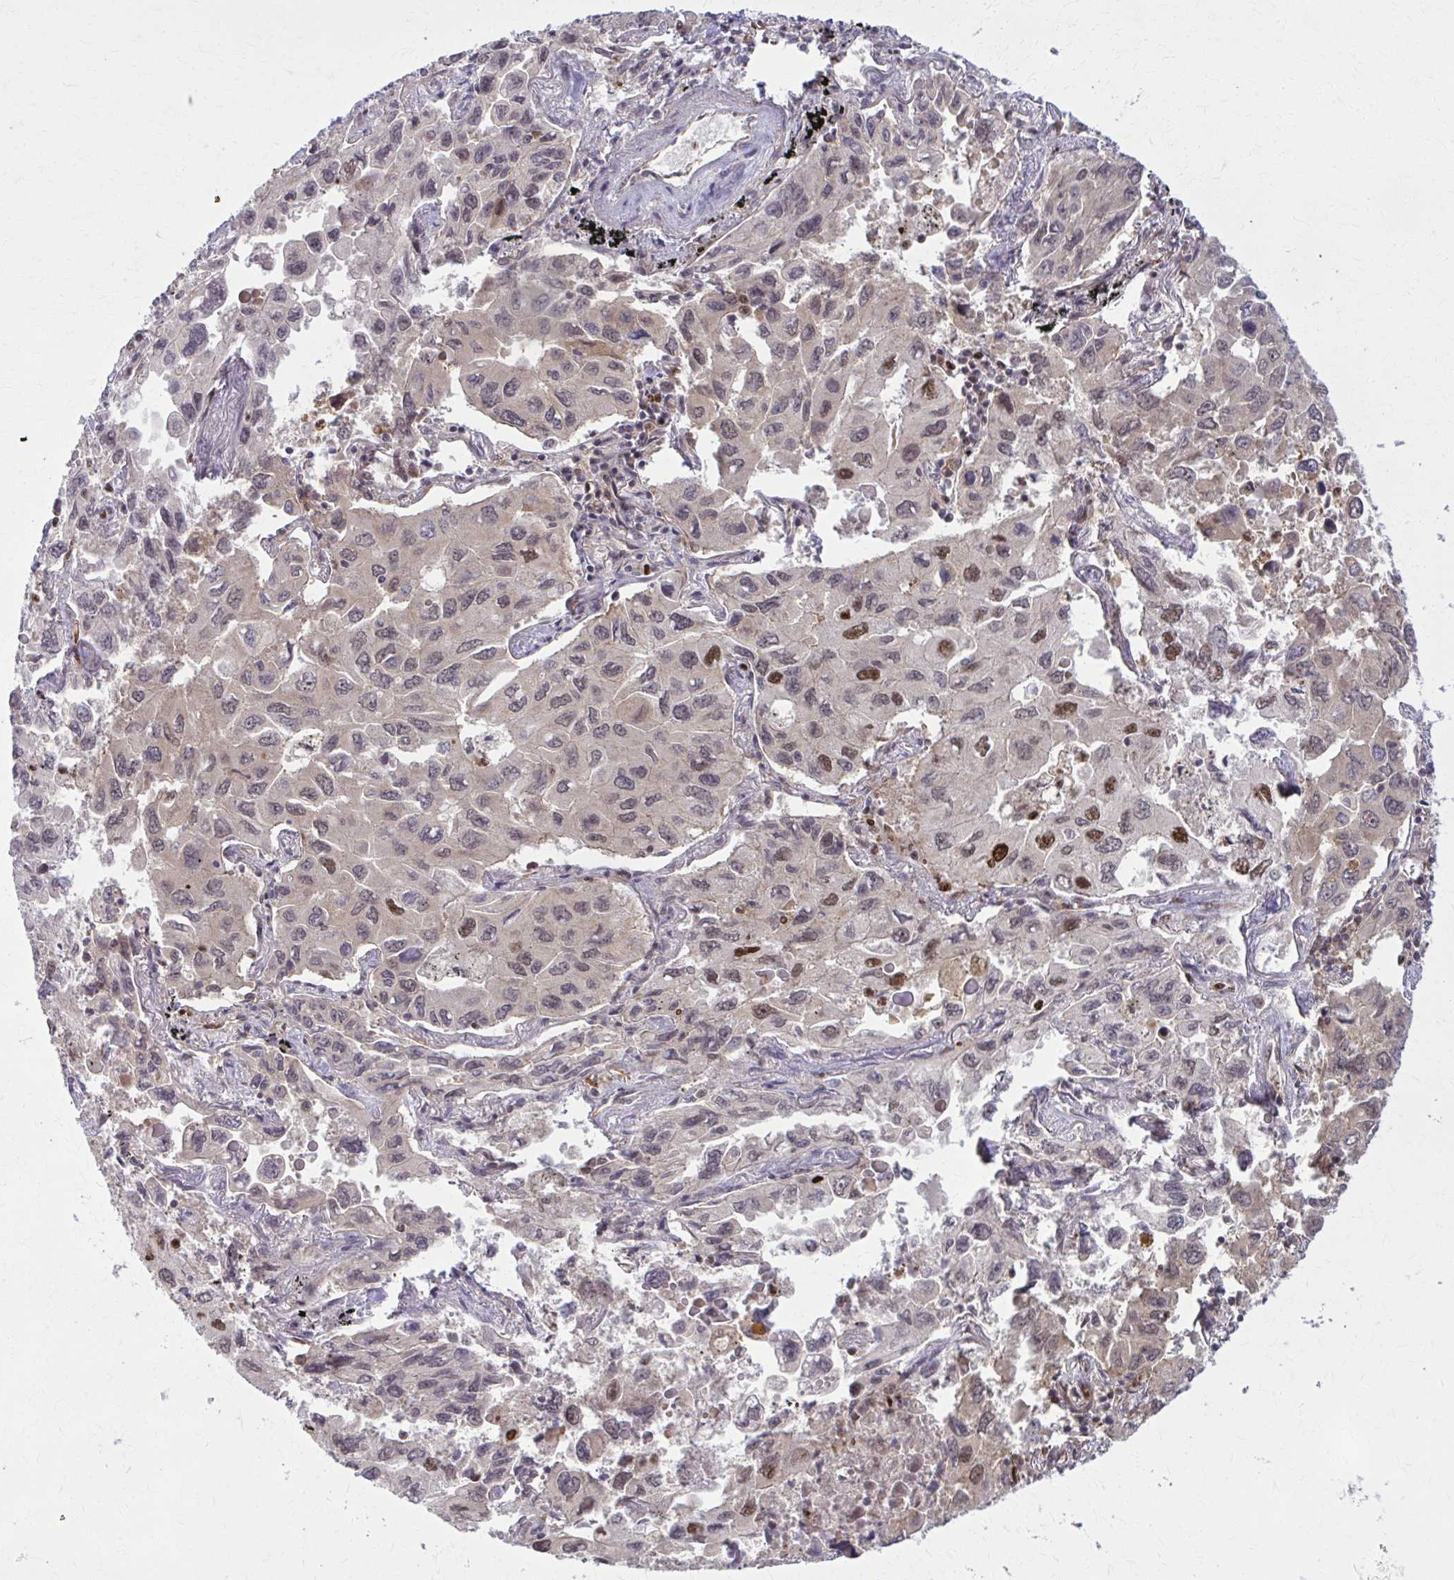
{"staining": {"intensity": "strong", "quantity": "<25%", "location": "nuclear"}, "tissue": "lung cancer", "cell_type": "Tumor cells", "image_type": "cancer", "snomed": [{"axis": "morphology", "description": "Adenocarcinoma, NOS"}, {"axis": "topography", "description": "Lung"}], "caption": "Adenocarcinoma (lung) stained with DAB immunohistochemistry shows medium levels of strong nuclear staining in about <25% of tumor cells. The protein of interest is stained brown, and the nuclei are stained in blue (DAB (3,3'-diaminobenzidine) IHC with brightfield microscopy, high magnification).", "gene": "ZNF559", "patient": {"sex": "male", "age": 64}}